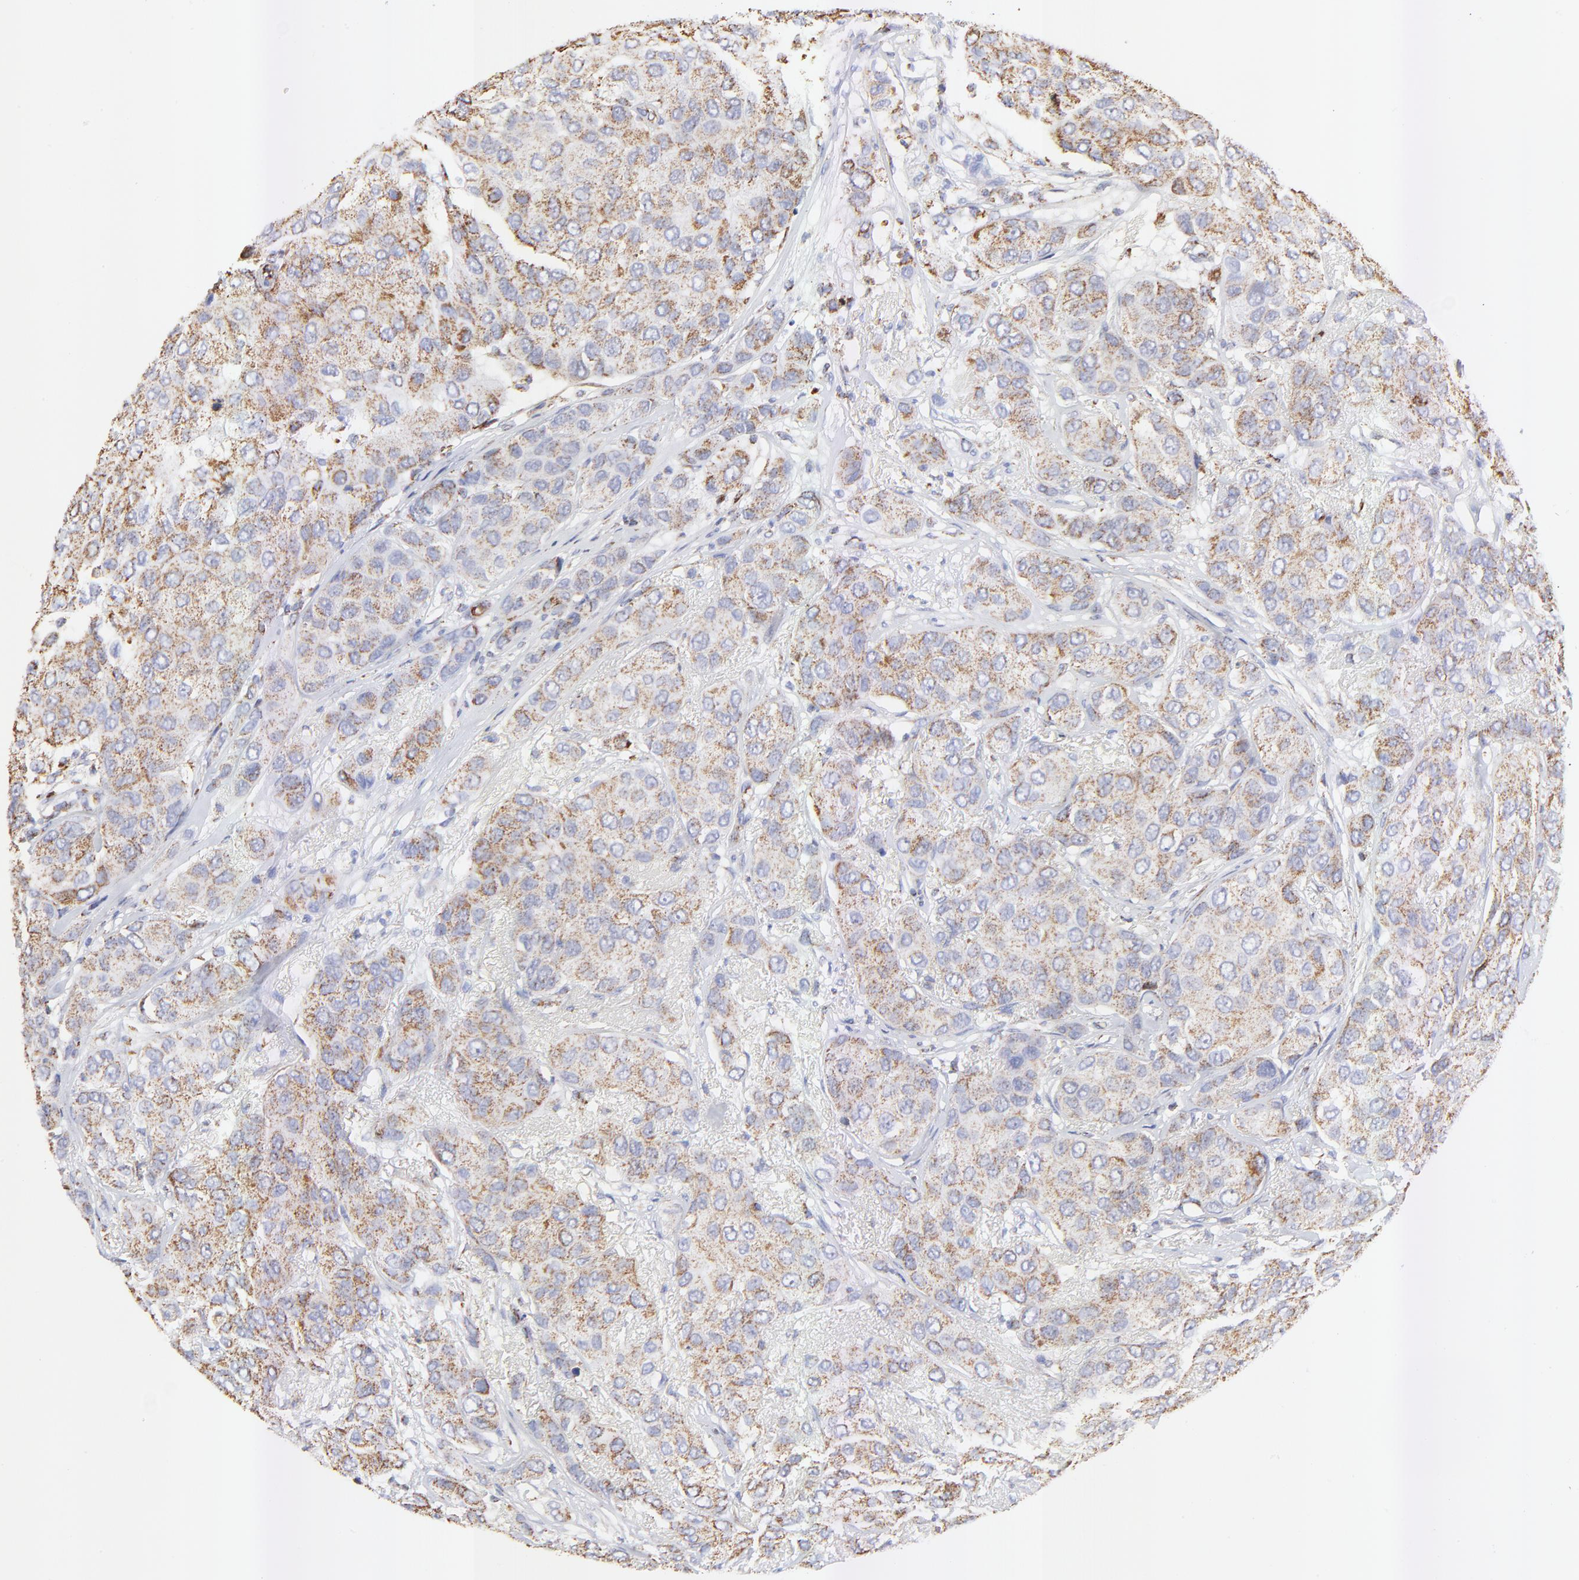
{"staining": {"intensity": "moderate", "quantity": ">75%", "location": "cytoplasmic/membranous"}, "tissue": "breast cancer", "cell_type": "Tumor cells", "image_type": "cancer", "snomed": [{"axis": "morphology", "description": "Duct carcinoma"}, {"axis": "topography", "description": "Breast"}], "caption": "Protein staining reveals moderate cytoplasmic/membranous expression in about >75% of tumor cells in breast intraductal carcinoma. The protein of interest is stained brown, and the nuclei are stained in blue (DAB IHC with brightfield microscopy, high magnification).", "gene": "COX4I1", "patient": {"sex": "female", "age": 68}}